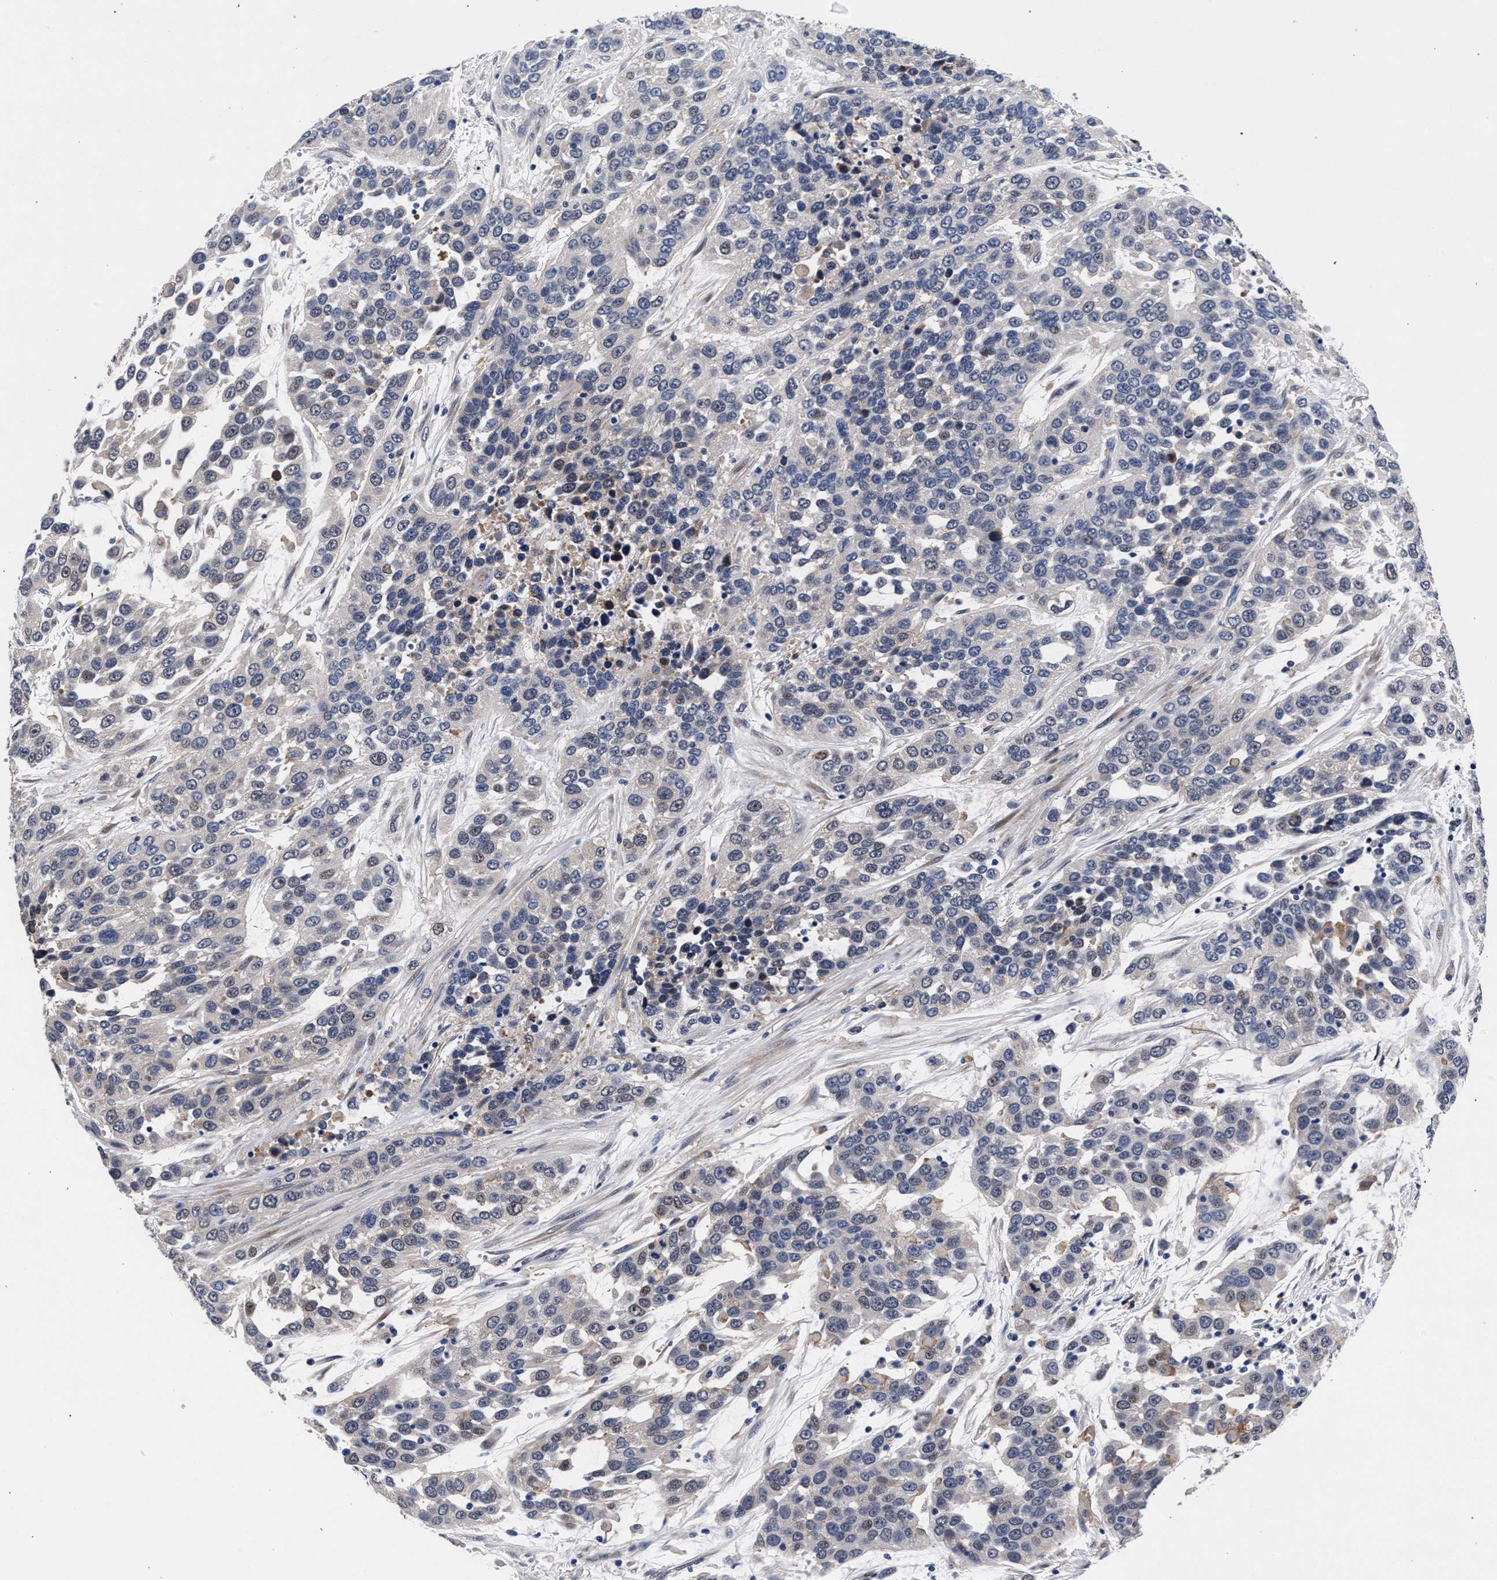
{"staining": {"intensity": "weak", "quantity": "<25%", "location": "nuclear"}, "tissue": "urothelial cancer", "cell_type": "Tumor cells", "image_type": "cancer", "snomed": [{"axis": "morphology", "description": "Urothelial carcinoma, High grade"}, {"axis": "topography", "description": "Urinary bladder"}], "caption": "Image shows no protein expression in tumor cells of urothelial cancer tissue.", "gene": "ZNF462", "patient": {"sex": "female", "age": 80}}